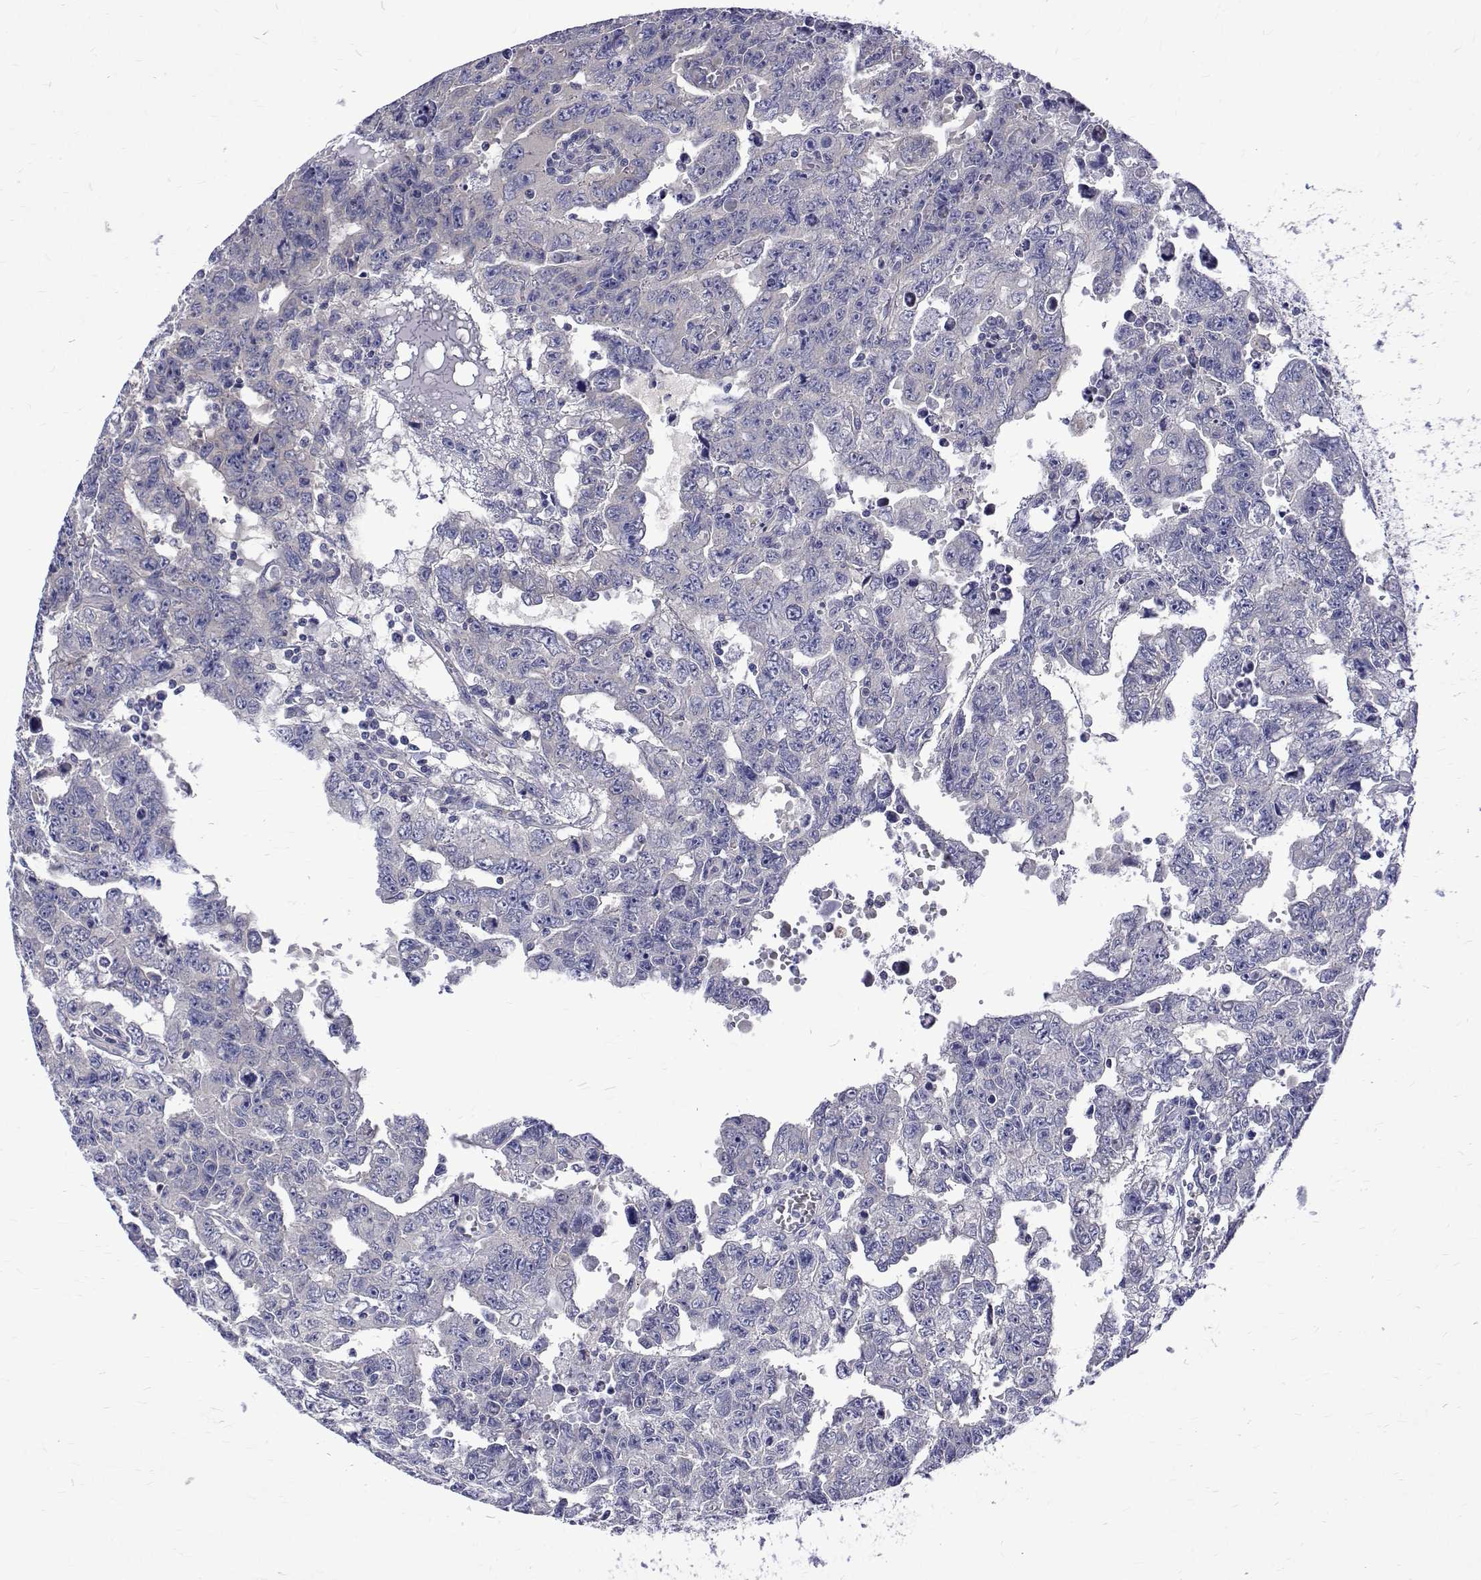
{"staining": {"intensity": "negative", "quantity": "none", "location": "none"}, "tissue": "testis cancer", "cell_type": "Tumor cells", "image_type": "cancer", "snomed": [{"axis": "morphology", "description": "Carcinoma, Embryonal, NOS"}, {"axis": "topography", "description": "Testis"}], "caption": "This is a image of immunohistochemistry staining of testis cancer (embryonal carcinoma), which shows no staining in tumor cells.", "gene": "PADI1", "patient": {"sex": "male", "age": 24}}